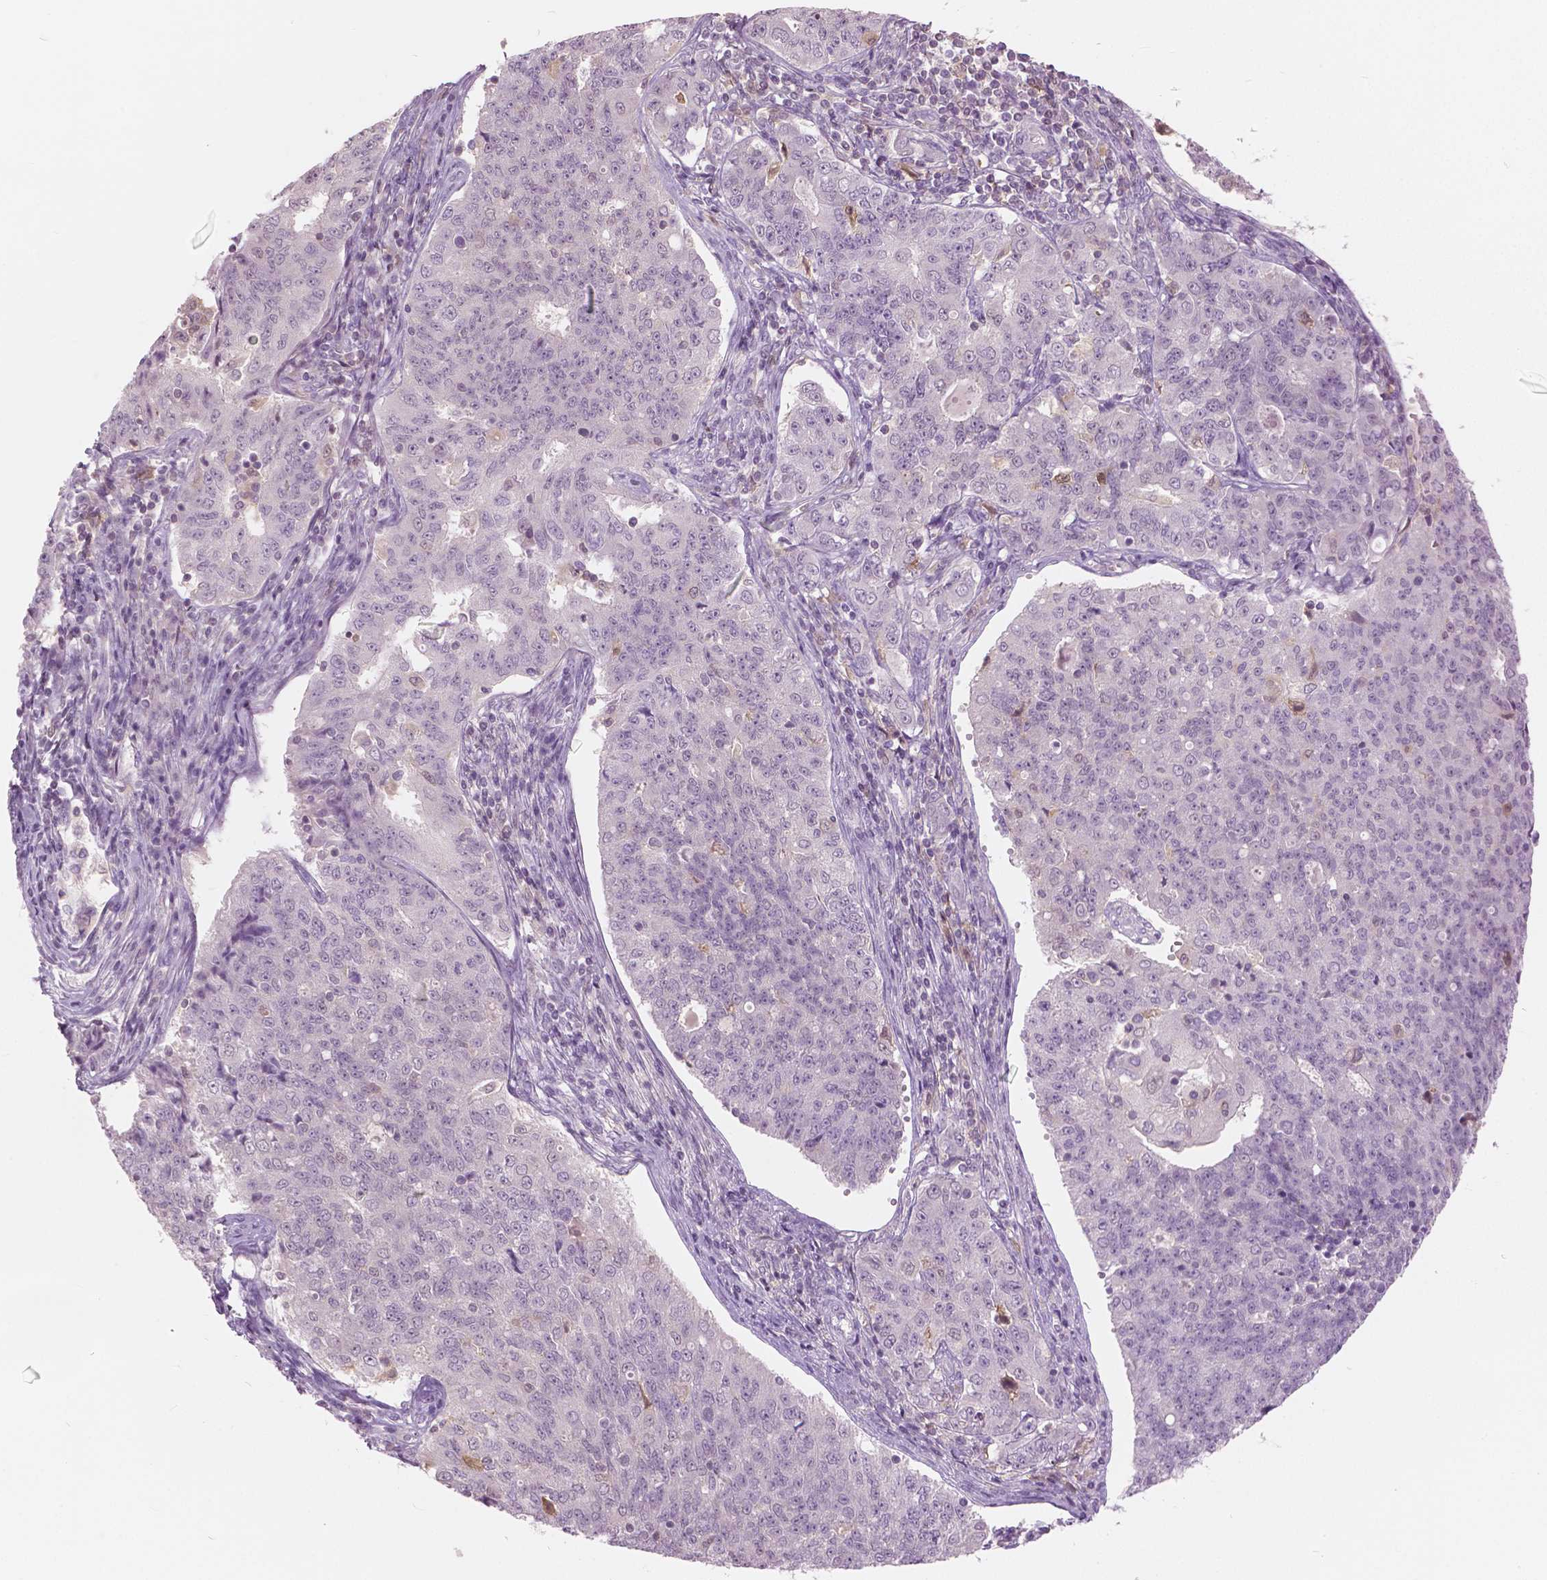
{"staining": {"intensity": "negative", "quantity": "none", "location": "none"}, "tissue": "endometrial cancer", "cell_type": "Tumor cells", "image_type": "cancer", "snomed": [{"axis": "morphology", "description": "Adenocarcinoma, NOS"}, {"axis": "topography", "description": "Endometrium"}], "caption": "DAB (3,3'-diaminobenzidine) immunohistochemical staining of human endometrial adenocarcinoma demonstrates no significant expression in tumor cells. The staining is performed using DAB (3,3'-diaminobenzidine) brown chromogen with nuclei counter-stained in using hematoxylin.", "gene": "GALM", "patient": {"sex": "female", "age": 43}}